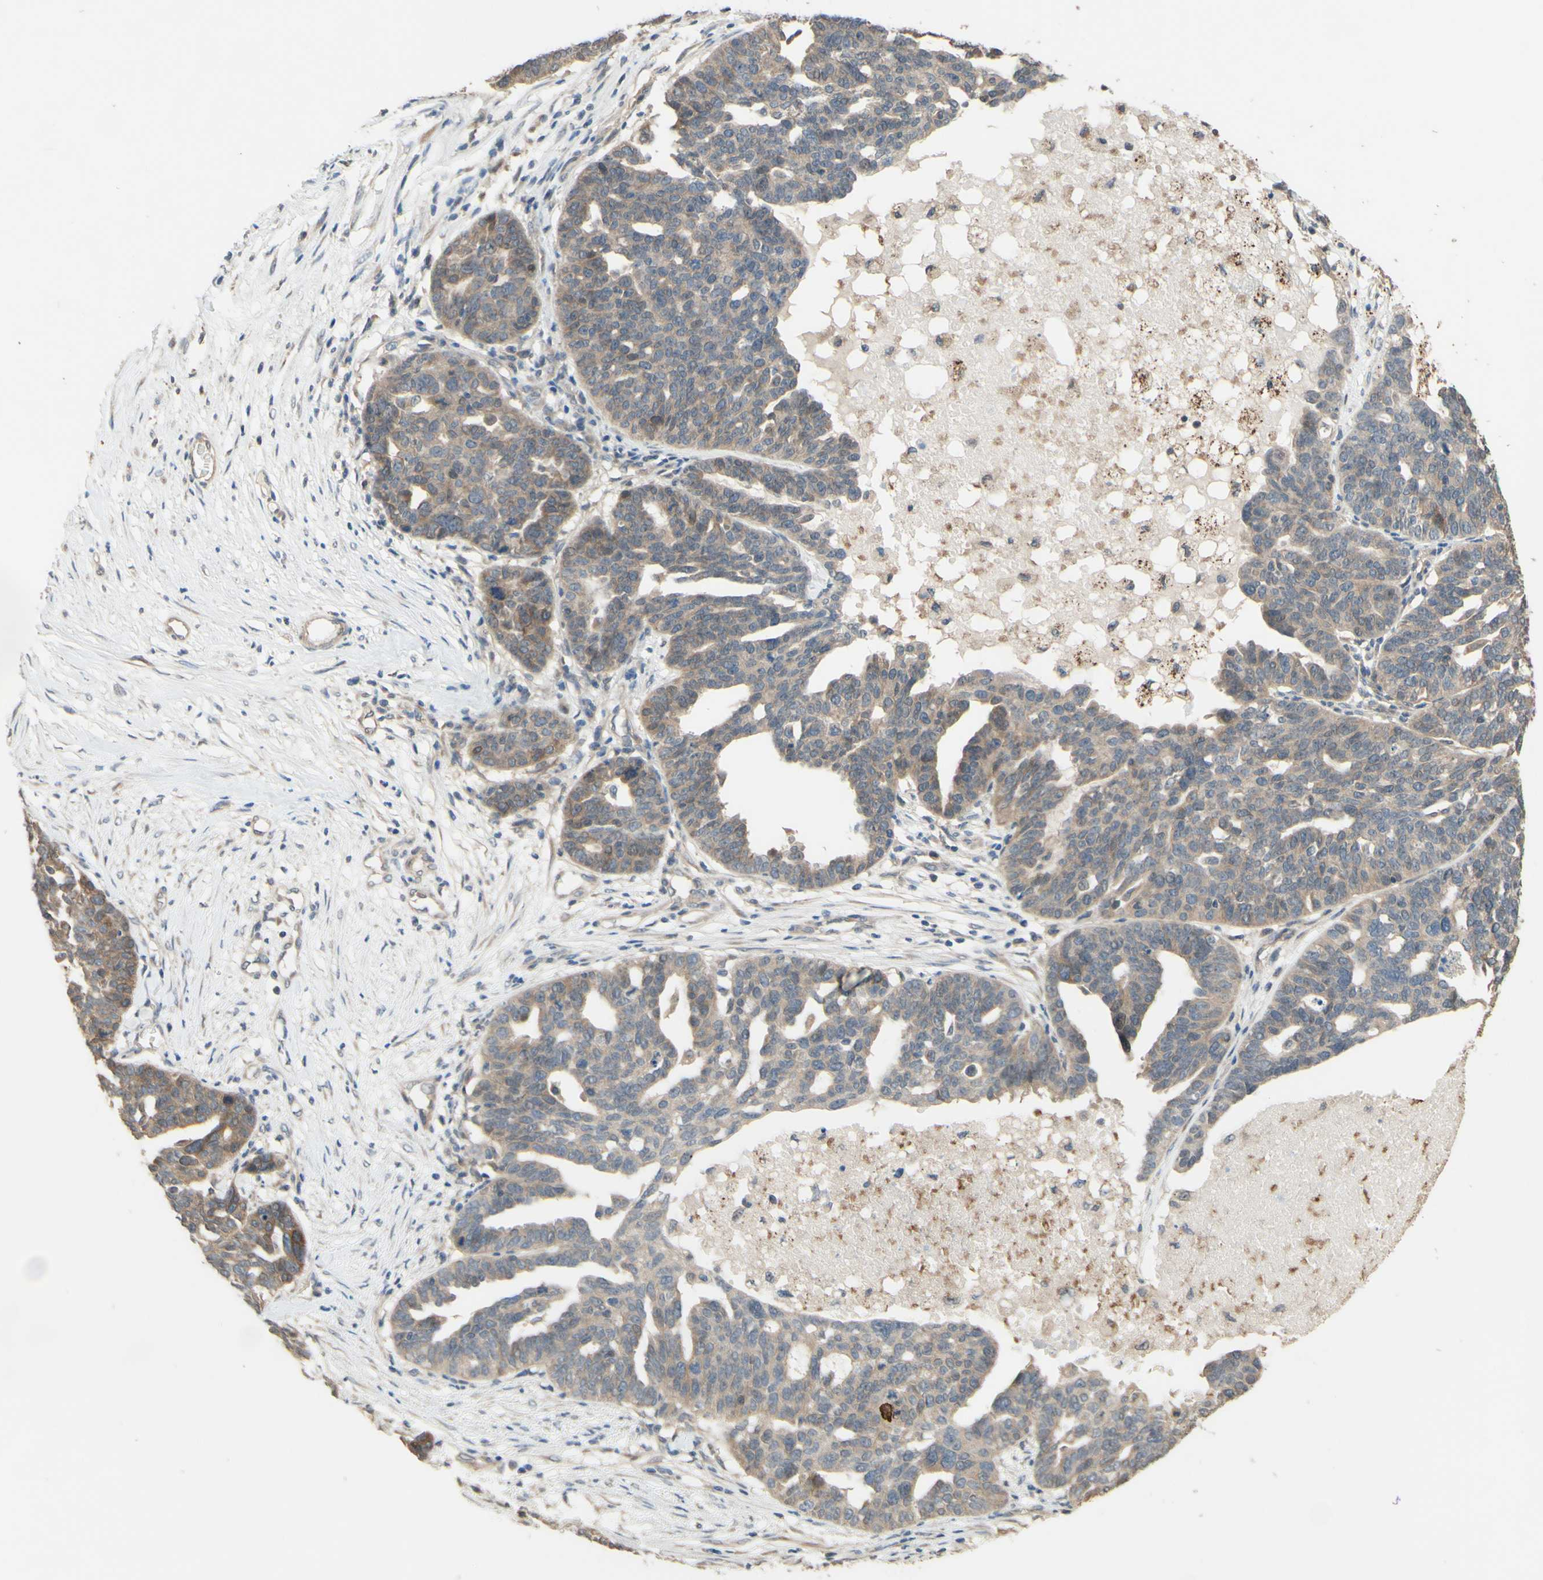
{"staining": {"intensity": "weak", "quantity": ">75%", "location": "cytoplasmic/membranous"}, "tissue": "ovarian cancer", "cell_type": "Tumor cells", "image_type": "cancer", "snomed": [{"axis": "morphology", "description": "Cystadenocarcinoma, serous, NOS"}, {"axis": "topography", "description": "Ovary"}], "caption": "Approximately >75% of tumor cells in human ovarian cancer (serous cystadenocarcinoma) demonstrate weak cytoplasmic/membranous protein expression as visualized by brown immunohistochemical staining.", "gene": "SMIM19", "patient": {"sex": "female", "age": 59}}